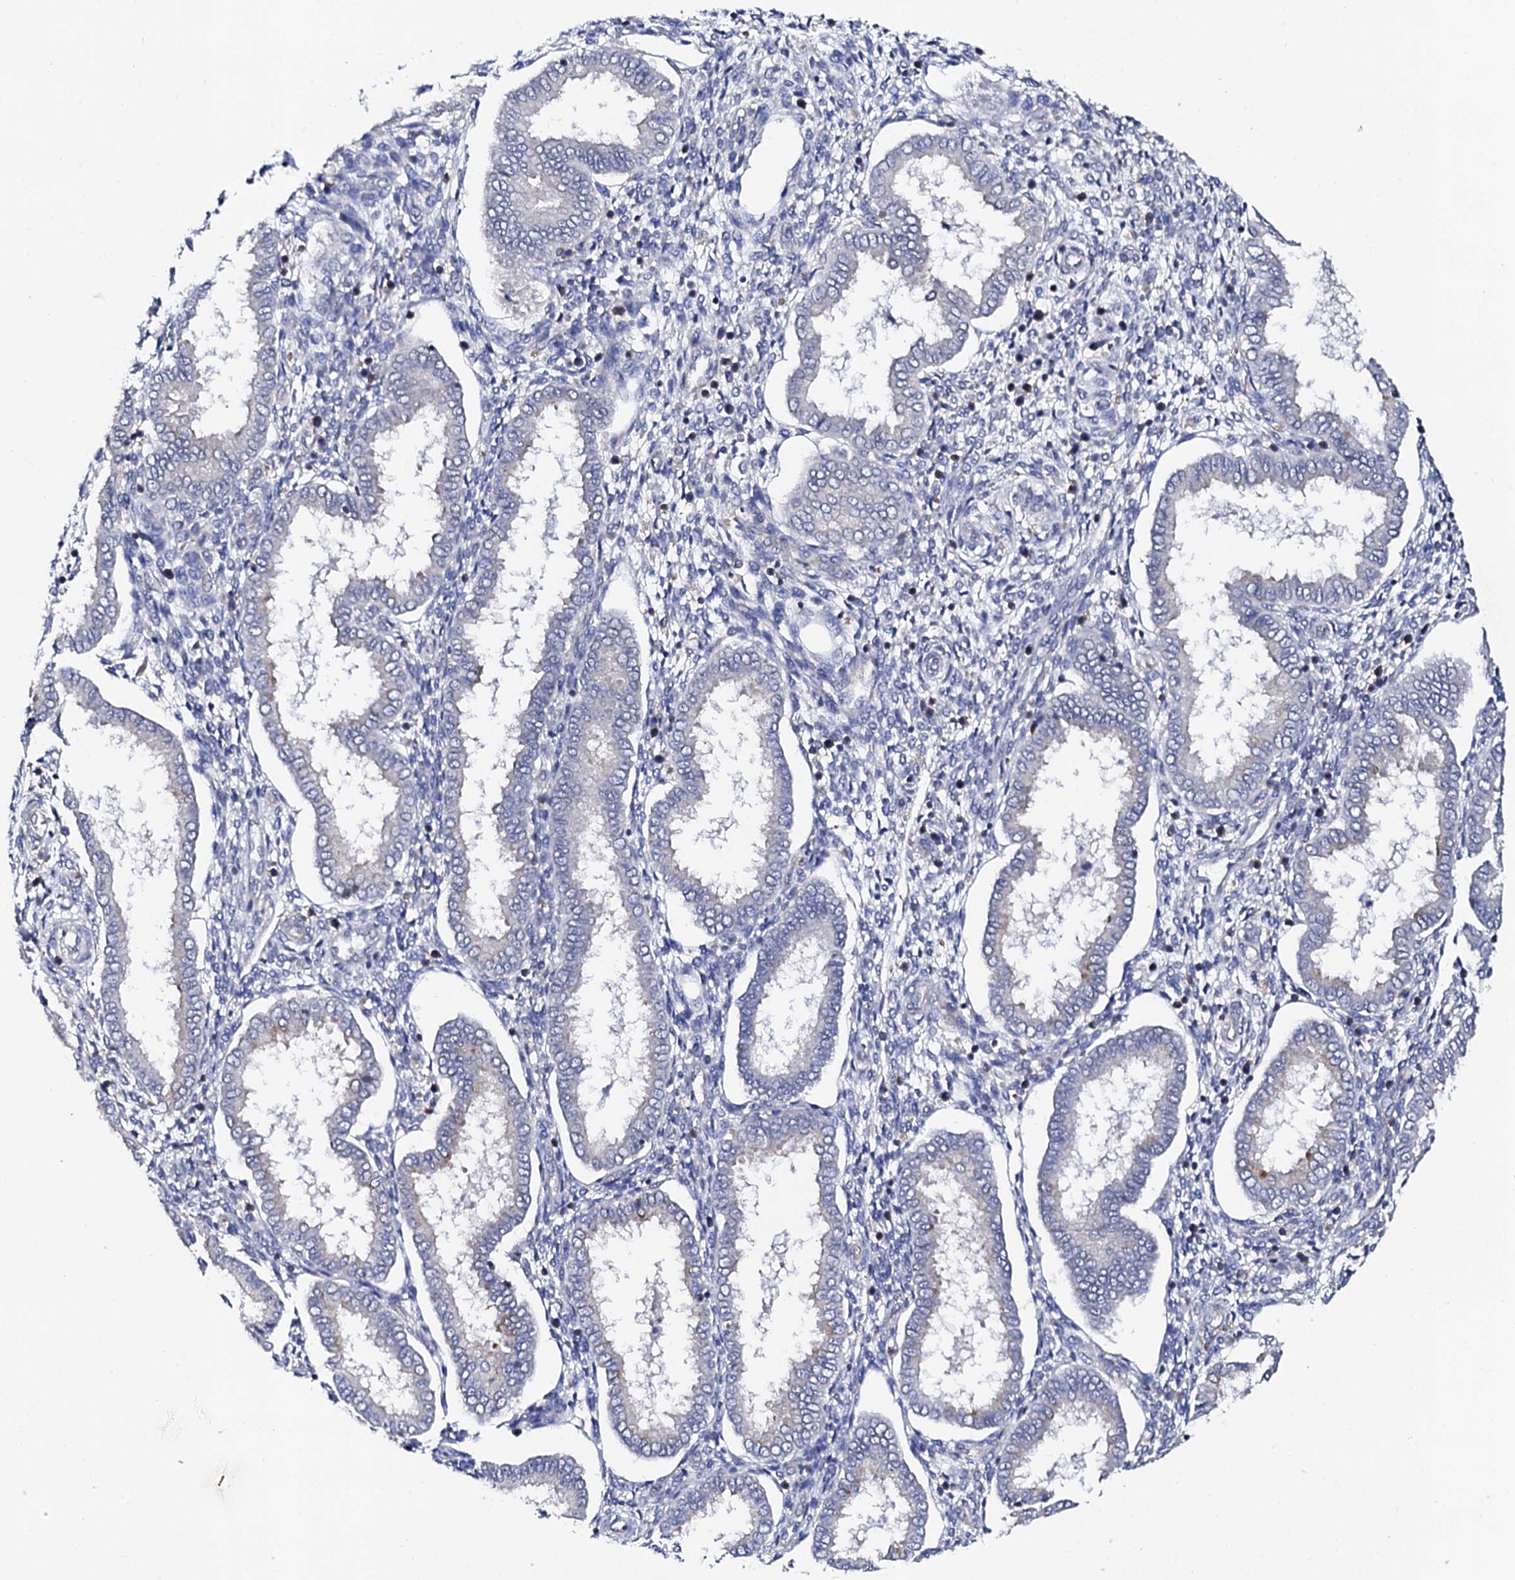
{"staining": {"intensity": "negative", "quantity": "none", "location": "none"}, "tissue": "endometrium", "cell_type": "Cells in endometrial stroma", "image_type": "normal", "snomed": [{"axis": "morphology", "description": "Normal tissue, NOS"}, {"axis": "topography", "description": "Endometrium"}], "caption": "This is an IHC image of normal endometrium. There is no positivity in cells in endometrial stroma.", "gene": "NUP58", "patient": {"sex": "female", "age": 24}}